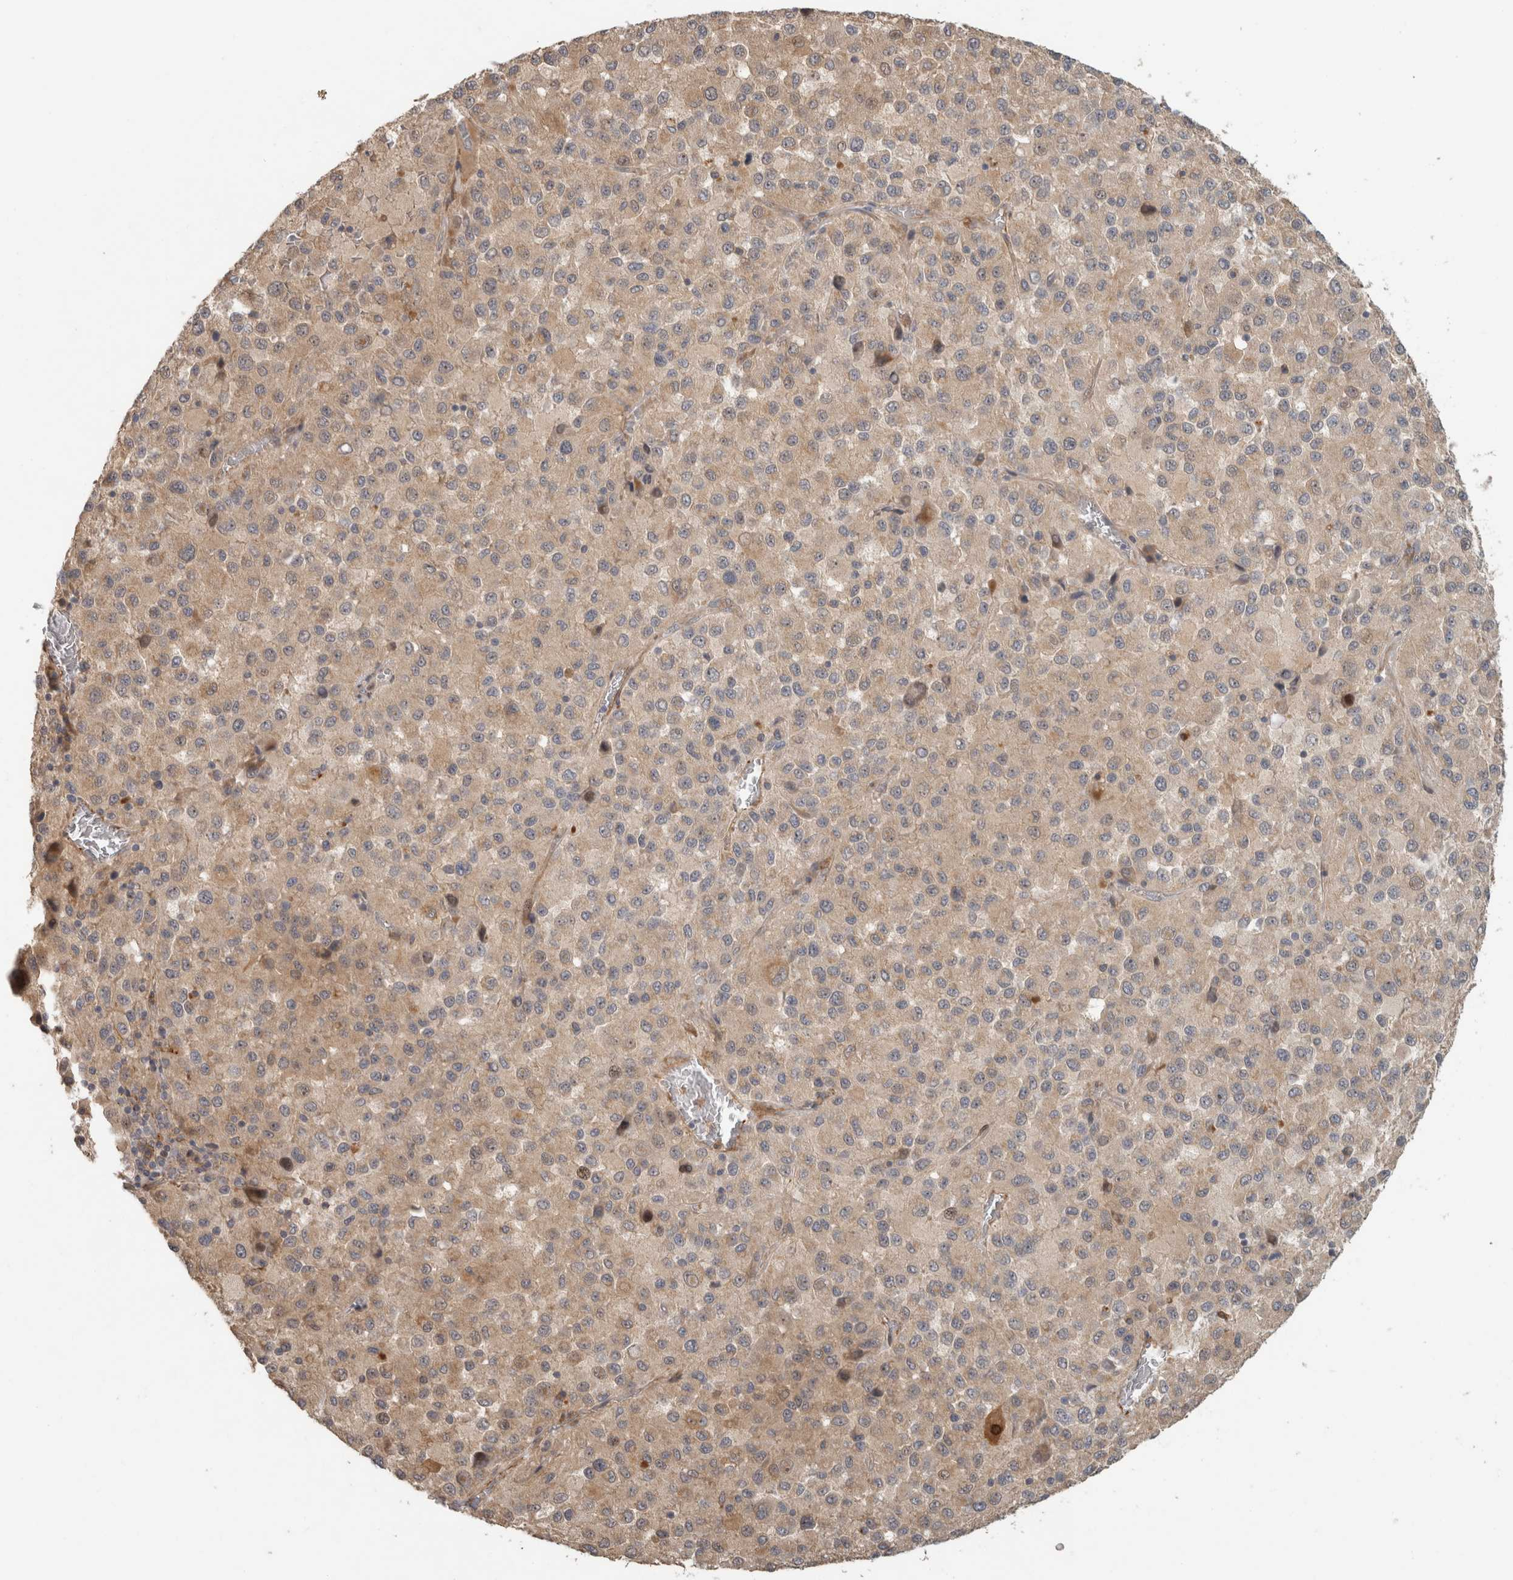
{"staining": {"intensity": "weak", "quantity": ">75%", "location": "cytoplasmic/membranous"}, "tissue": "melanoma", "cell_type": "Tumor cells", "image_type": "cancer", "snomed": [{"axis": "morphology", "description": "Malignant melanoma, Metastatic site"}, {"axis": "topography", "description": "Lung"}], "caption": "Immunohistochemical staining of human malignant melanoma (metastatic site) reveals weak cytoplasmic/membranous protein positivity in about >75% of tumor cells.", "gene": "SIPA1L2", "patient": {"sex": "male", "age": 64}}